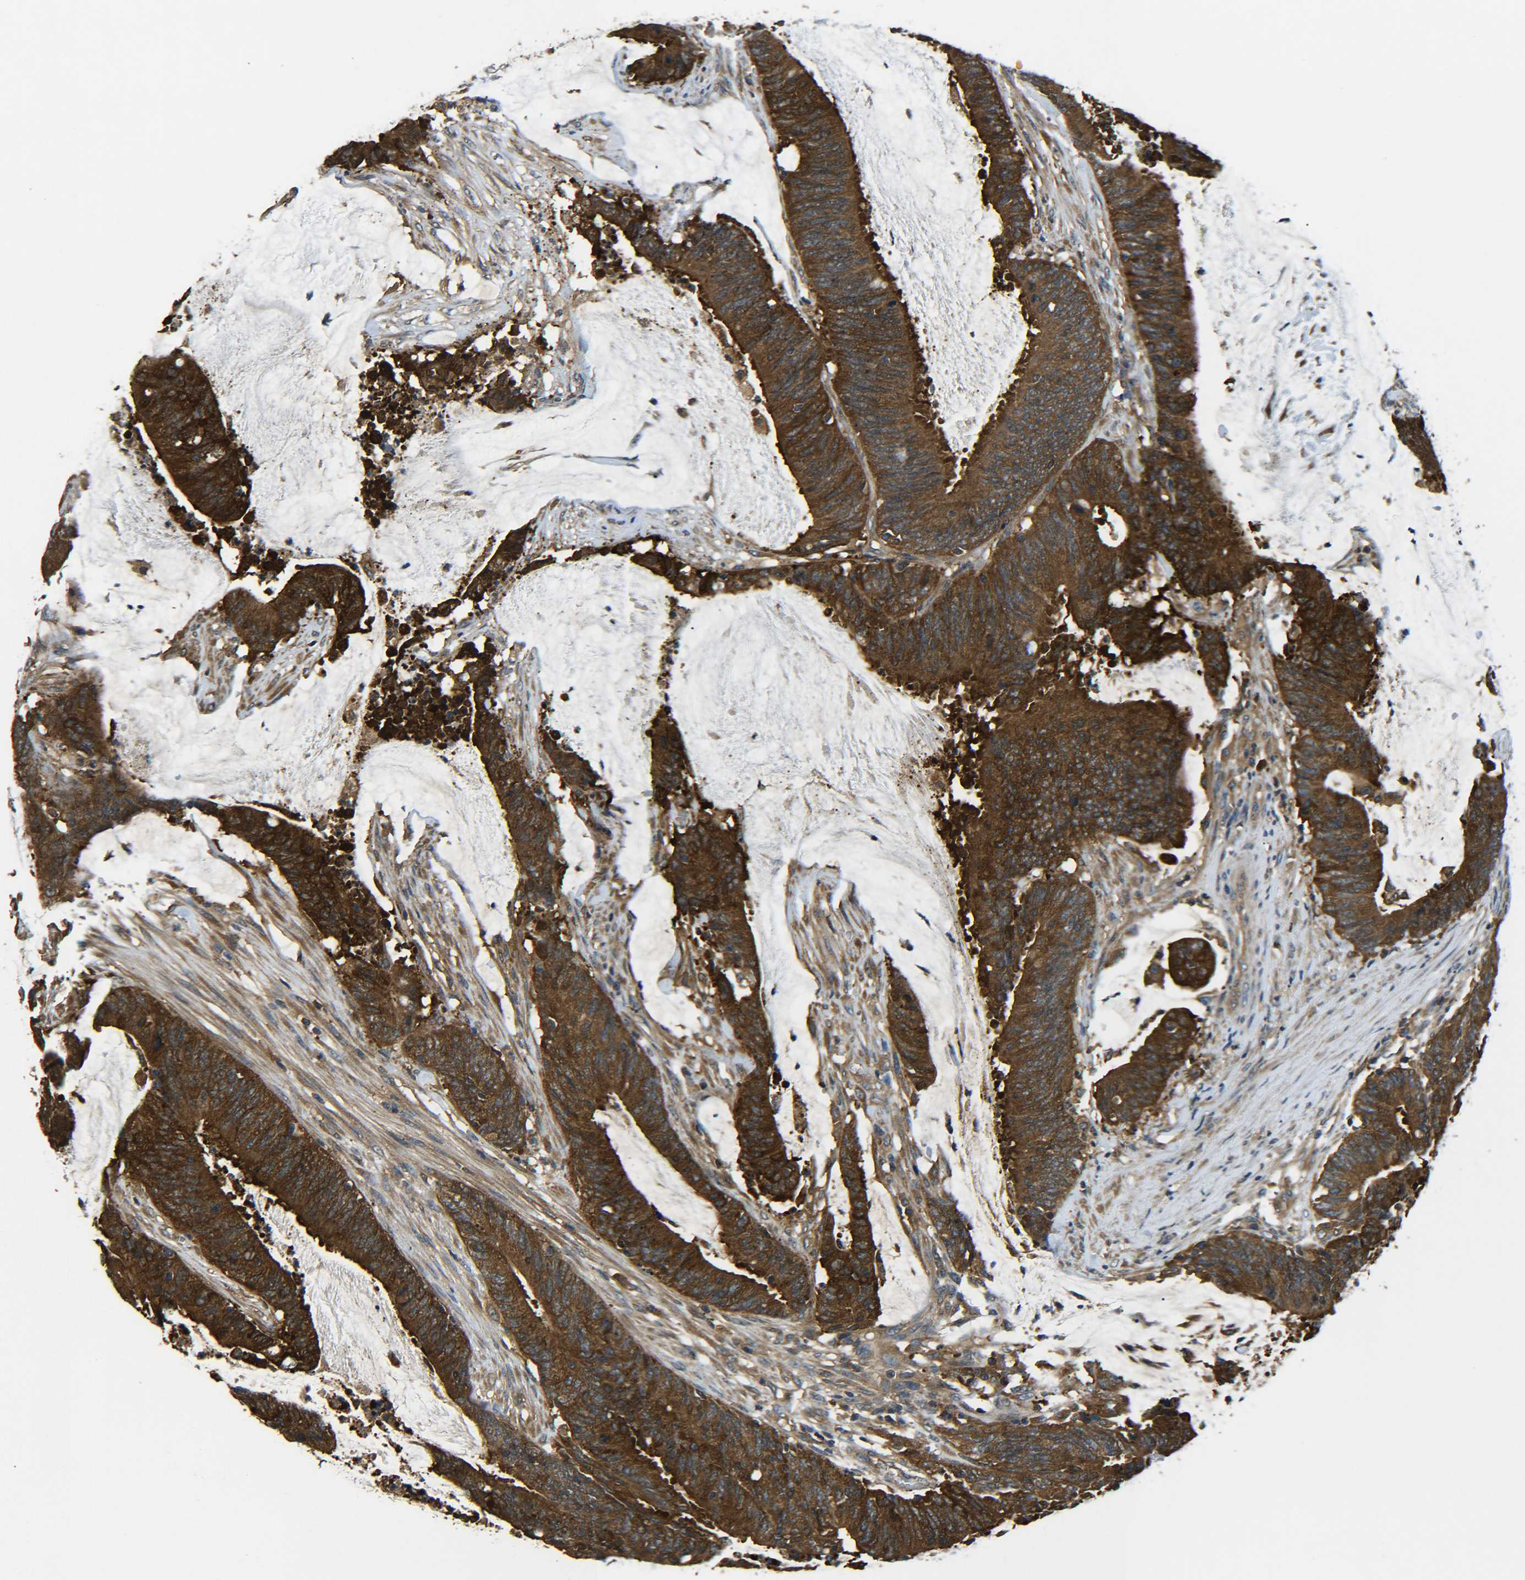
{"staining": {"intensity": "strong", "quantity": ">75%", "location": "cytoplasmic/membranous"}, "tissue": "colorectal cancer", "cell_type": "Tumor cells", "image_type": "cancer", "snomed": [{"axis": "morphology", "description": "Adenocarcinoma, NOS"}, {"axis": "topography", "description": "Rectum"}], "caption": "Human colorectal adenocarcinoma stained with a protein marker exhibits strong staining in tumor cells.", "gene": "PREB", "patient": {"sex": "female", "age": 66}}